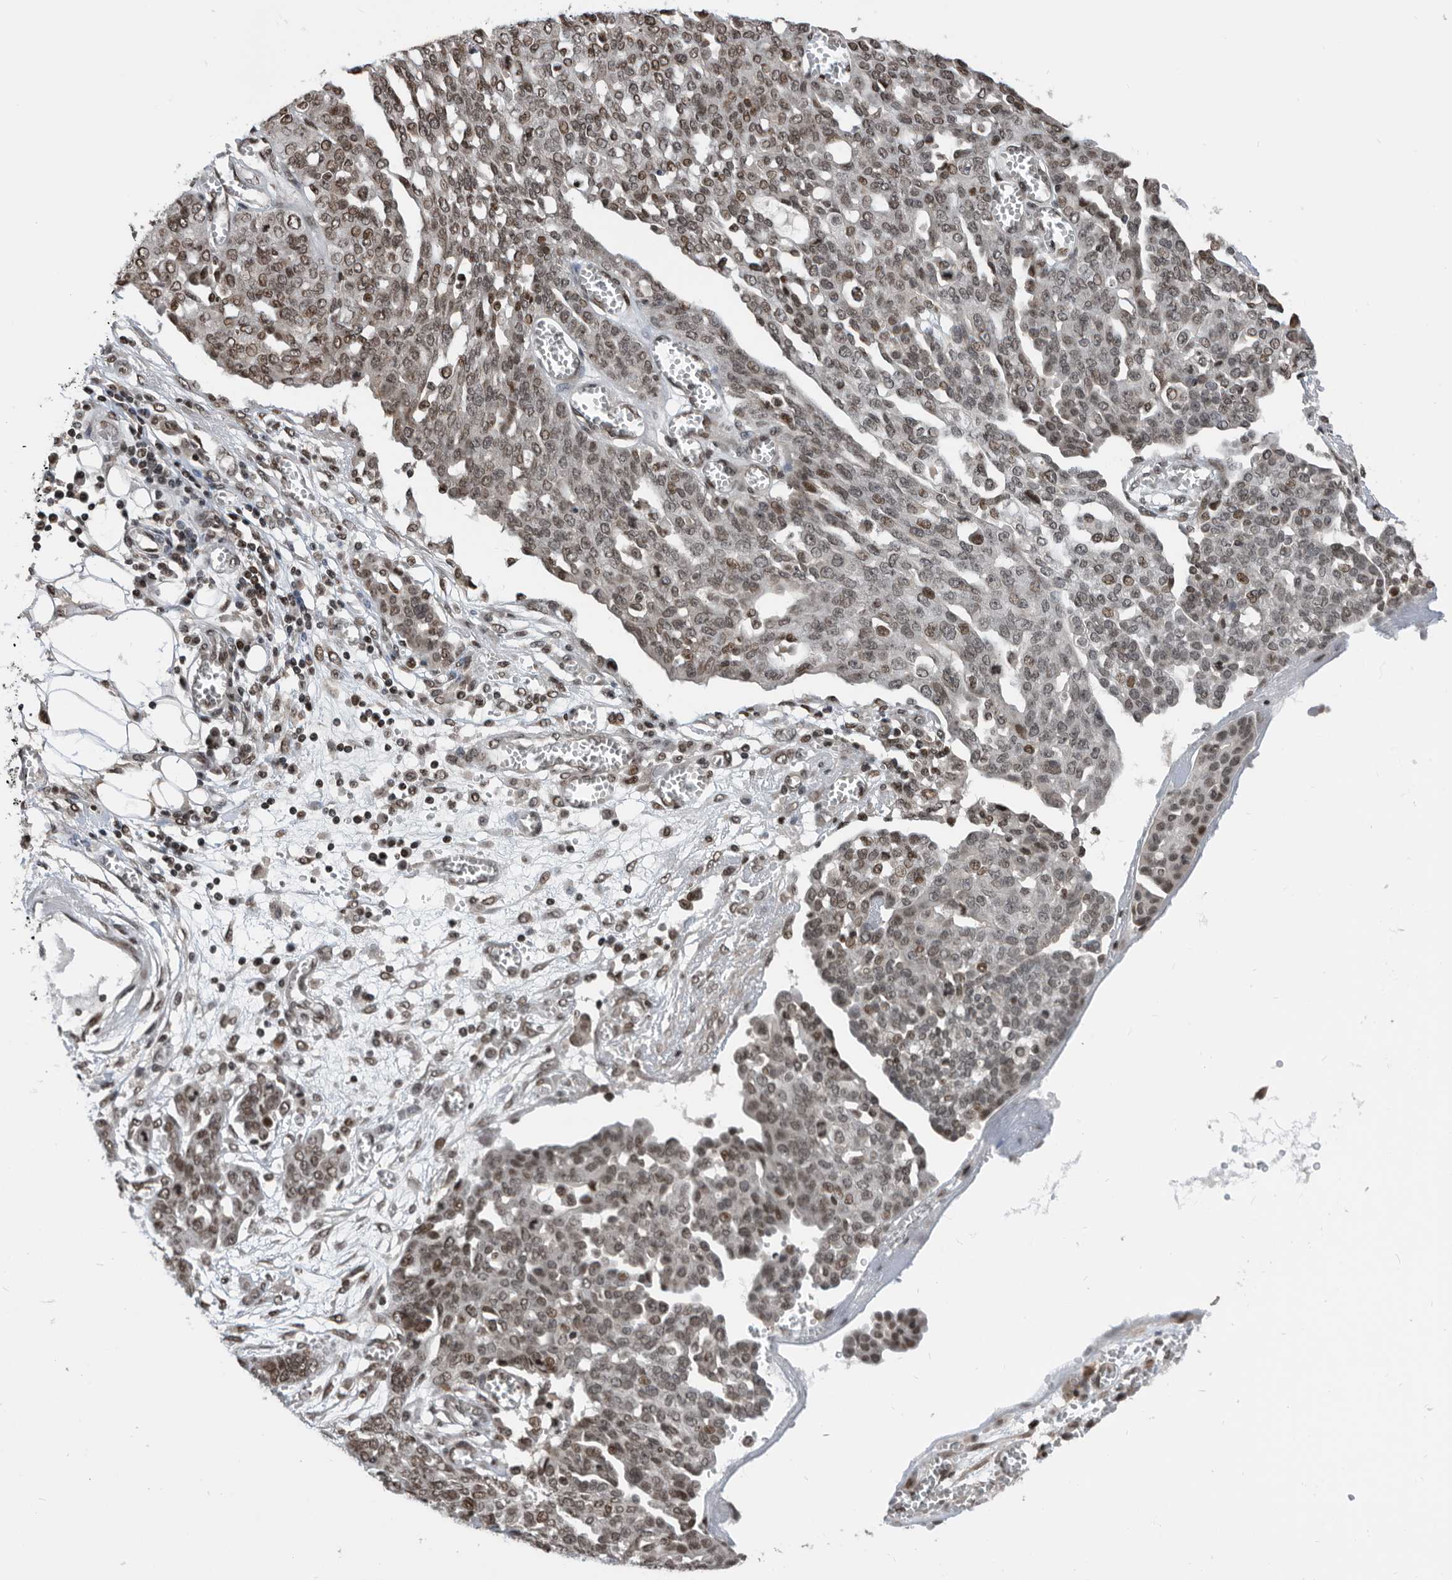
{"staining": {"intensity": "weak", "quantity": ">75%", "location": "nuclear"}, "tissue": "ovarian cancer", "cell_type": "Tumor cells", "image_type": "cancer", "snomed": [{"axis": "morphology", "description": "Cystadenocarcinoma, serous, NOS"}, {"axis": "topography", "description": "Soft tissue"}, {"axis": "topography", "description": "Ovary"}], "caption": "Ovarian cancer (serous cystadenocarcinoma) stained with a brown dye exhibits weak nuclear positive expression in approximately >75% of tumor cells.", "gene": "SNRNP48", "patient": {"sex": "female", "age": 57}}